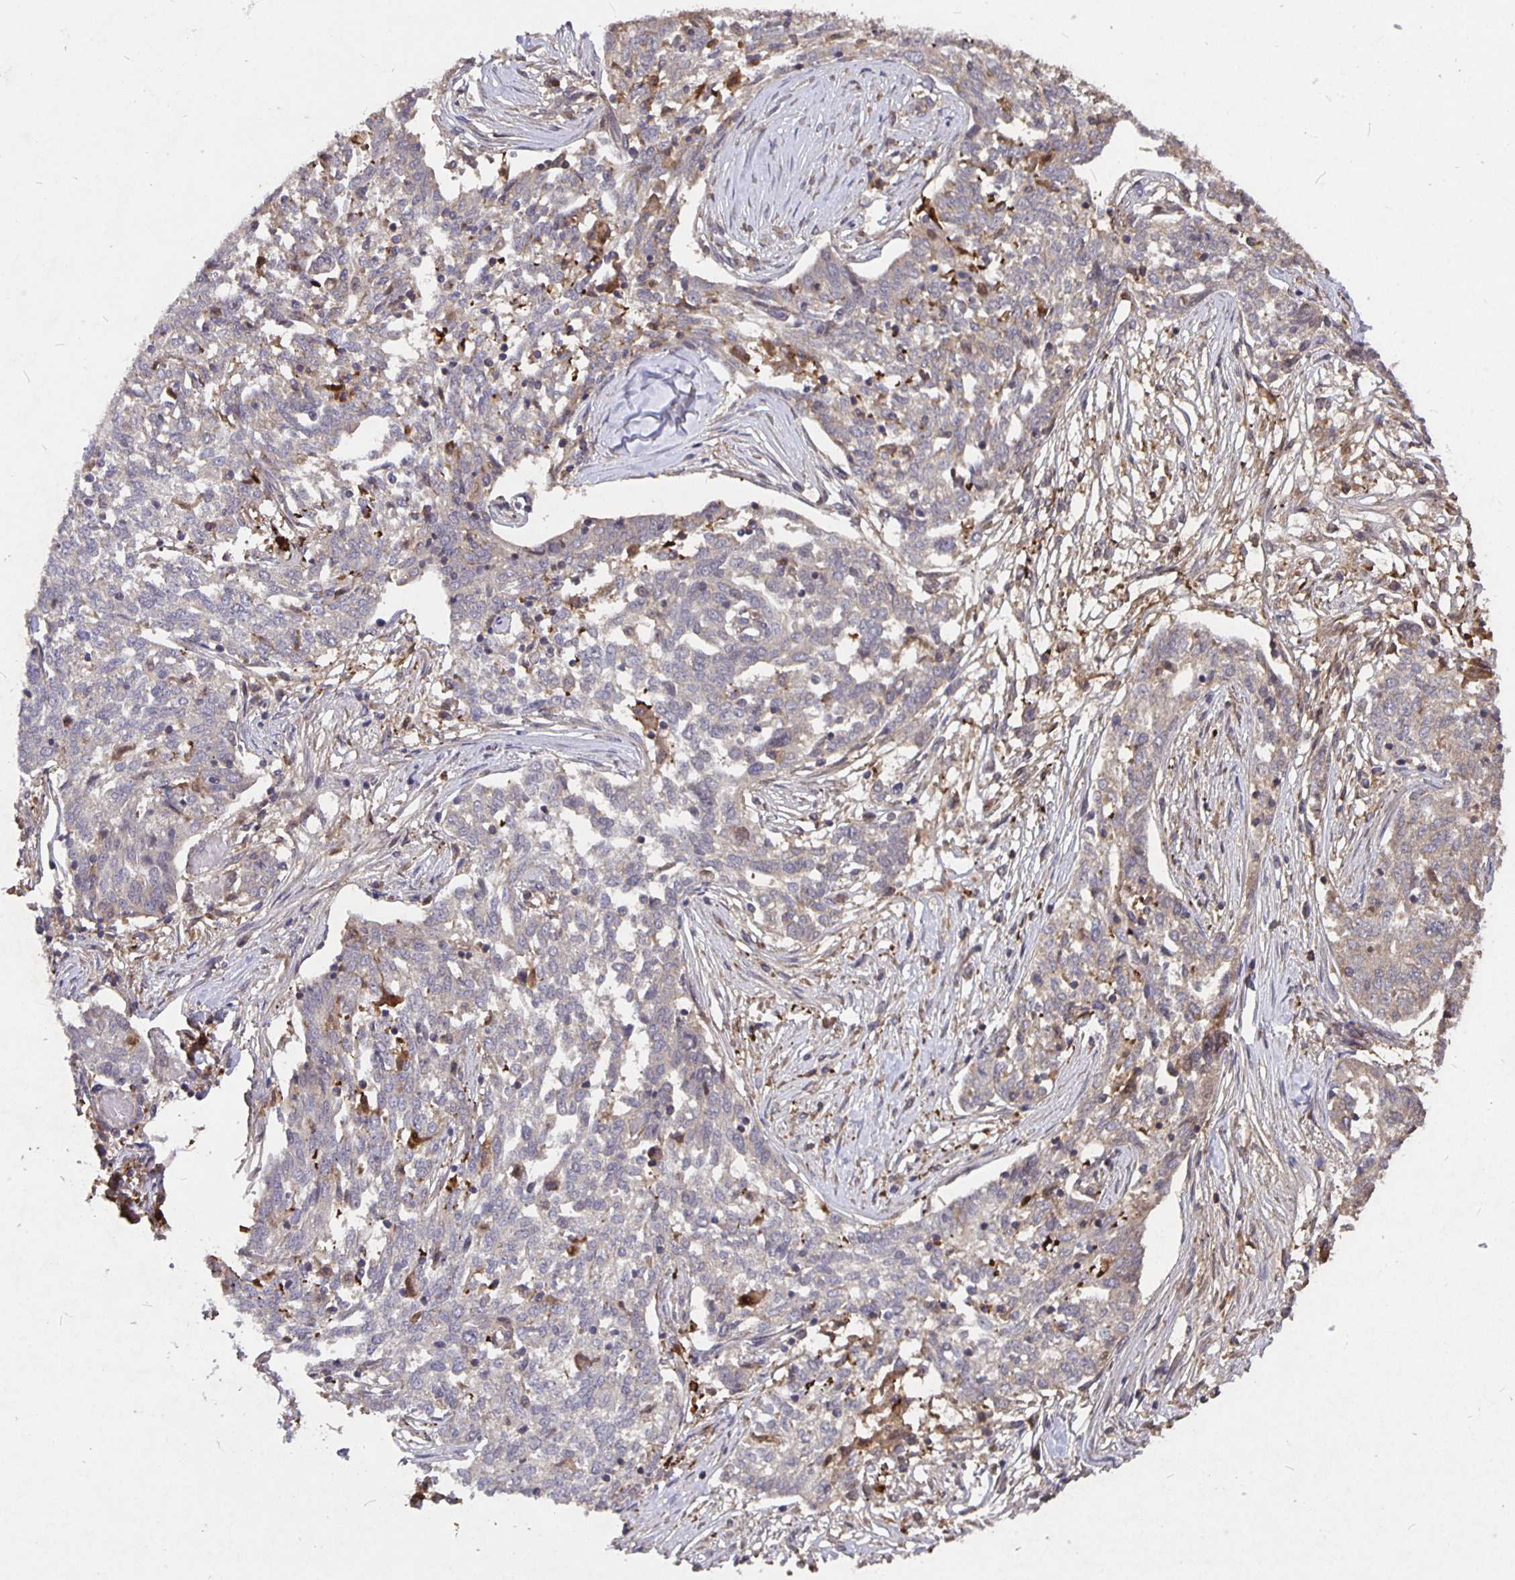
{"staining": {"intensity": "negative", "quantity": "none", "location": "none"}, "tissue": "ovarian cancer", "cell_type": "Tumor cells", "image_type": "cancer", "snomed": [{"axis": "morphology", "description": "Cystadenocarcinoma, serous, NOS"}, {"axis": "topography", "description": "Ovary"}], "caption": "Image shows no protein expression in tumor cells of ovarian cancer (serous cystadenocarcinoma) tissue.", "gene": "NOG", "patient": {"sex": "female", "age": 67}}